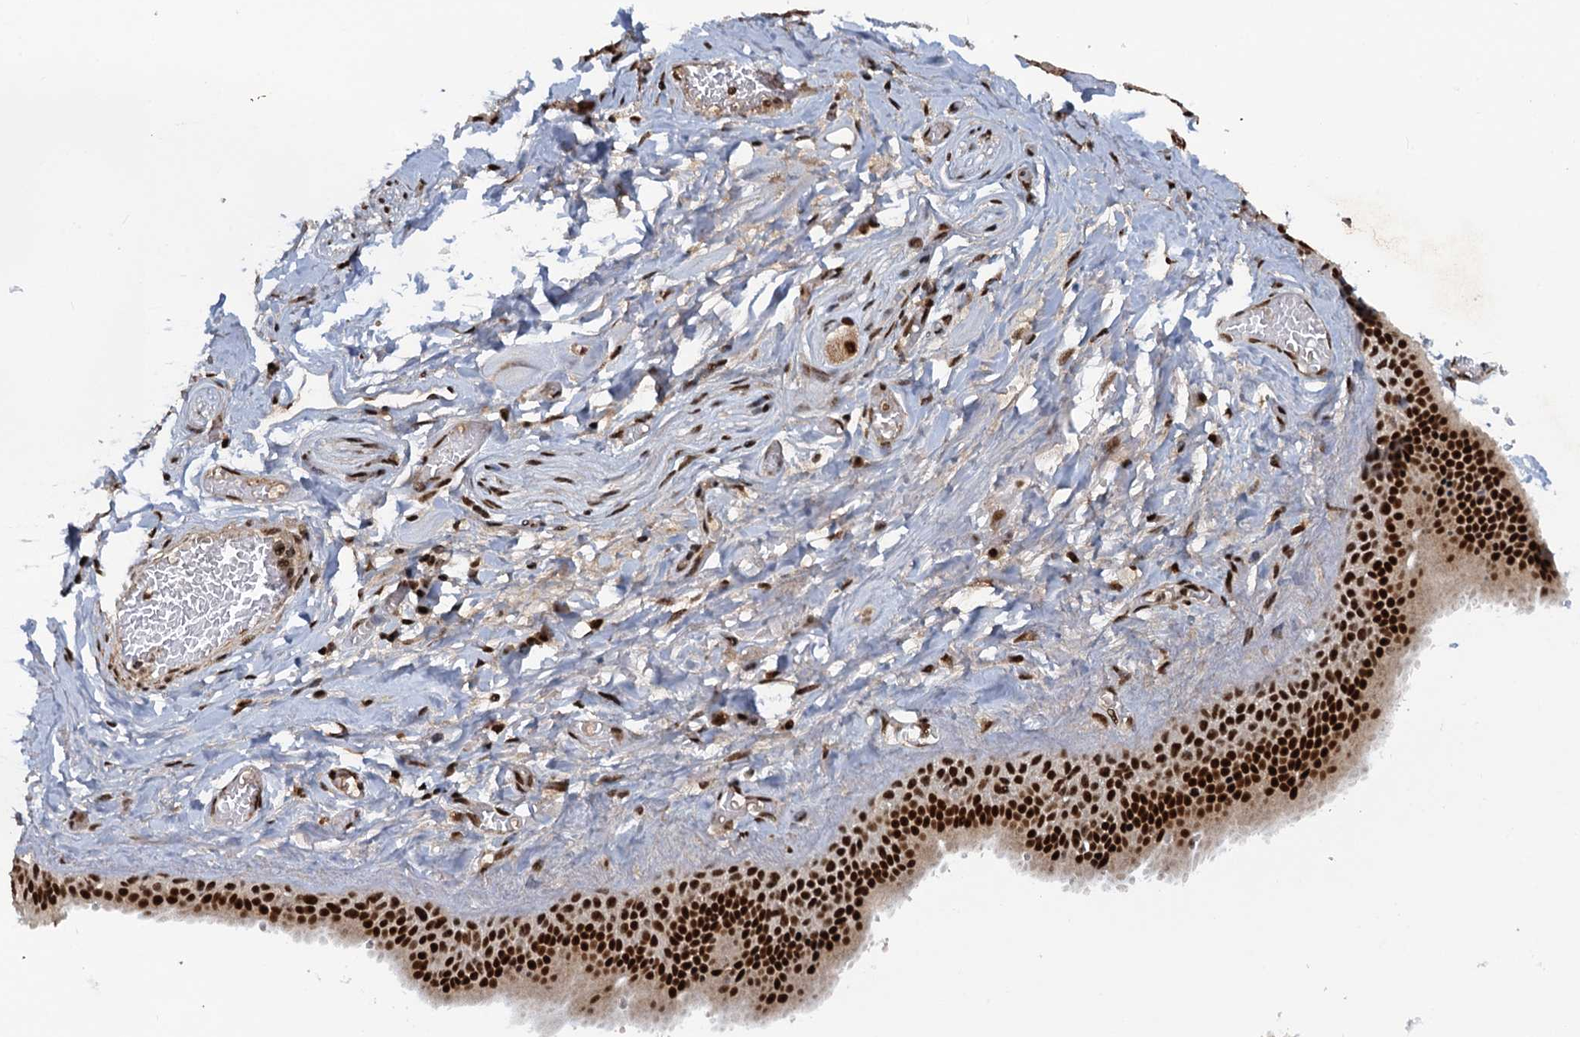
{"staining": {"intensity": "strong", "quantity": ">75%", "location": "nuclear"}, "tissue": "adipose tissue", "cell_type": "Adipocytes", "image_type": "normal", "snomed": [{"axis": "morphology", "description": "Normal tissue, NOS"}, {"axis": "topography", "description": "Salivary gland"}, {"axis": "topography", "description": "Peripheral nerve tissue"}], "caption": "Adipocytes display strong nuclear positivity in about >75% of cells in benign adipose tissue. The staining was performed using DAB, with brown indicating positive protein expression. Nuclei are stained blue with hematoxylin.", "gene": "ZC3H18", "patient": {"sex": "male", "age": 62}}